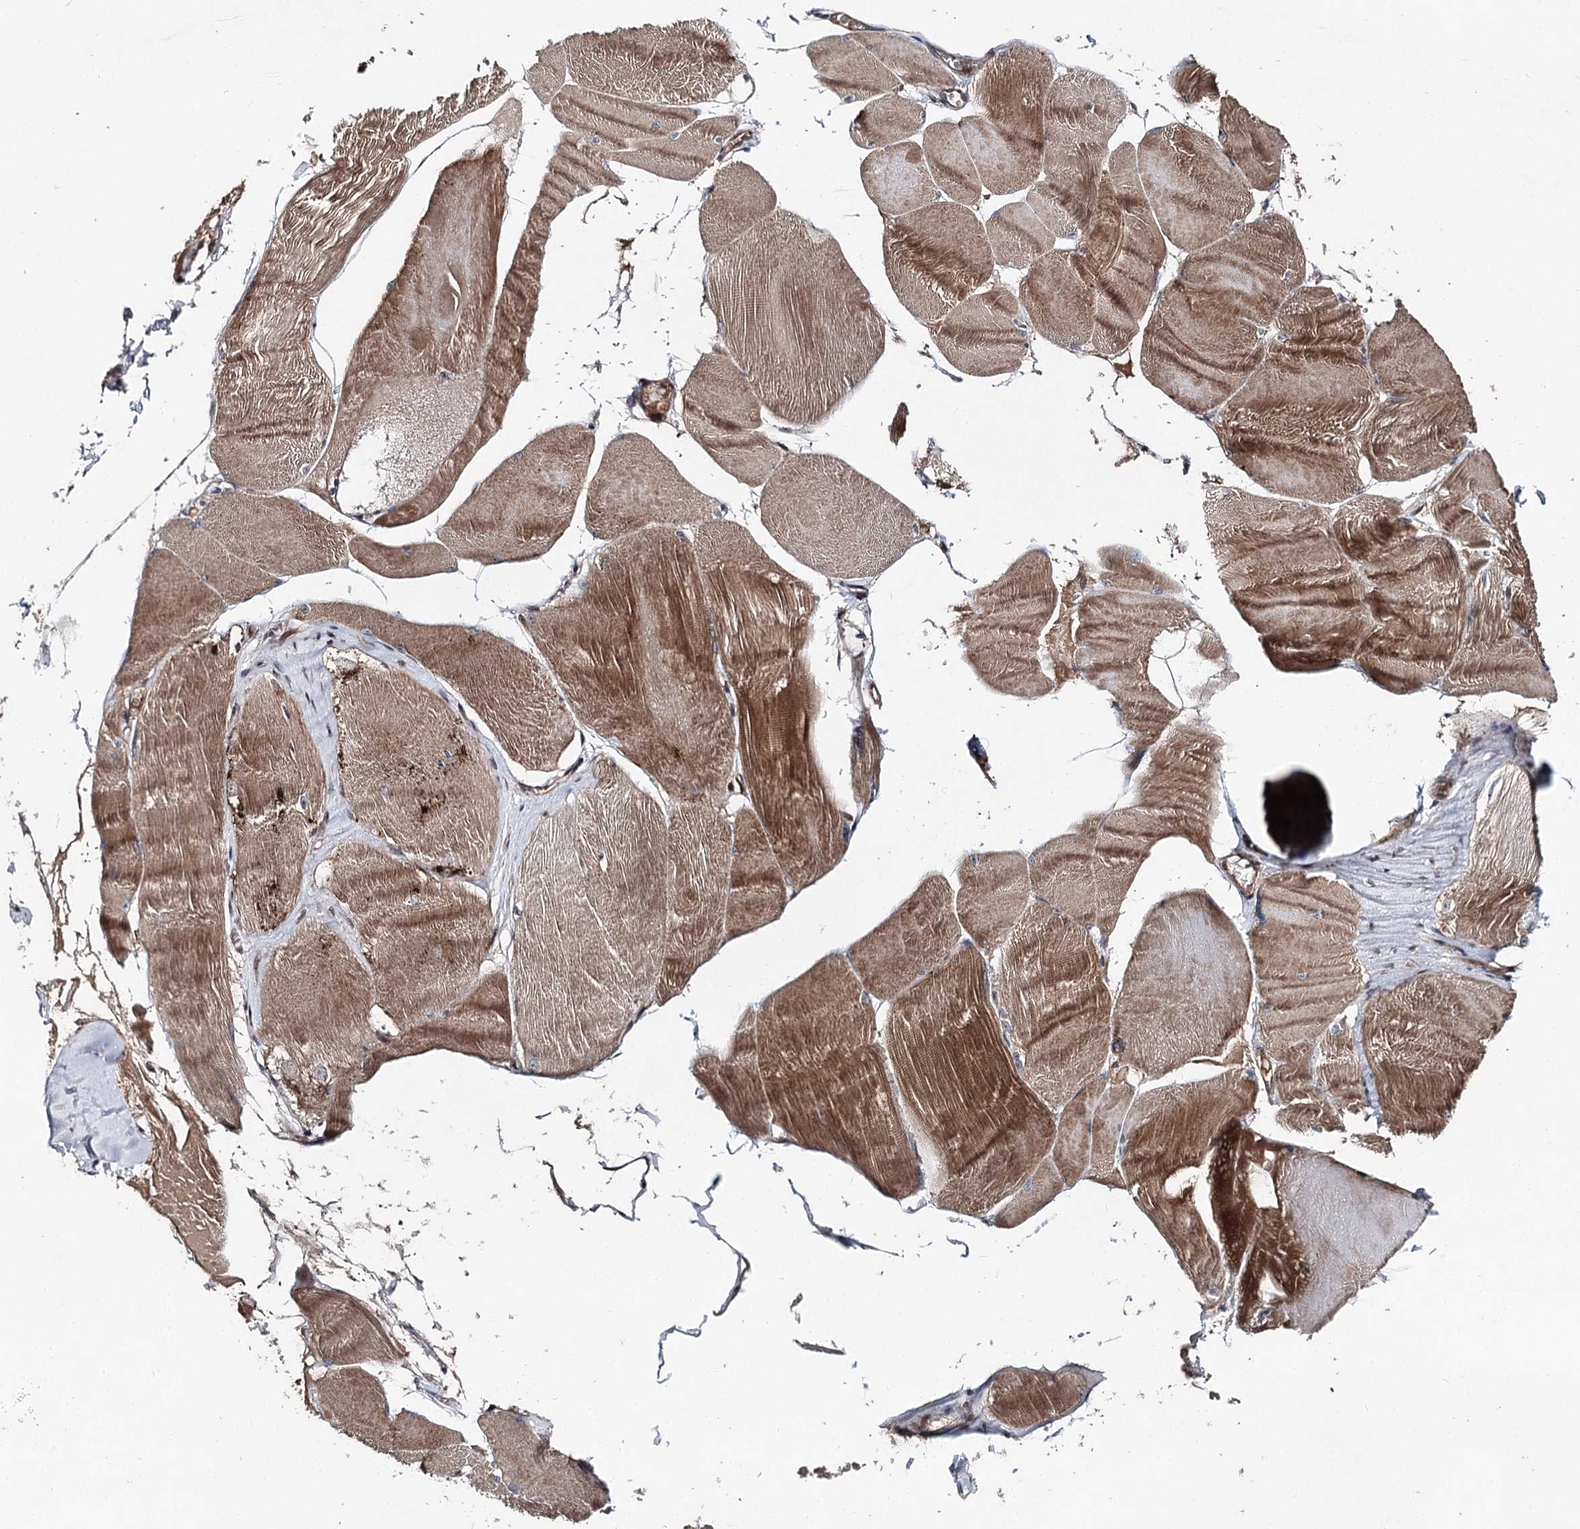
{"staining": {"intensity": "strong", "quantity": ">75%", "location": "cytoplasmic/membranous"}, "tissue": "skeletal muscle", "cell_type": "Myocytes", "image_type": "normal", "snomed": [{"axis": "morphology", "description": "Normal tissue, NOS"}, {"axis": "morphology", "description": "Basal cell carcinoma"}, {"axis": "topography", "description": "Skeletal muscle"}], "caption": "There is high levels of strong cytoplasmic/membranous positivity in myocytes of benign skeletal muscle, as demonstrated by immunohistochemical staining (brown color).", "gene": "MSANTD2", "patient": {"sex": "female", "age": 64}}